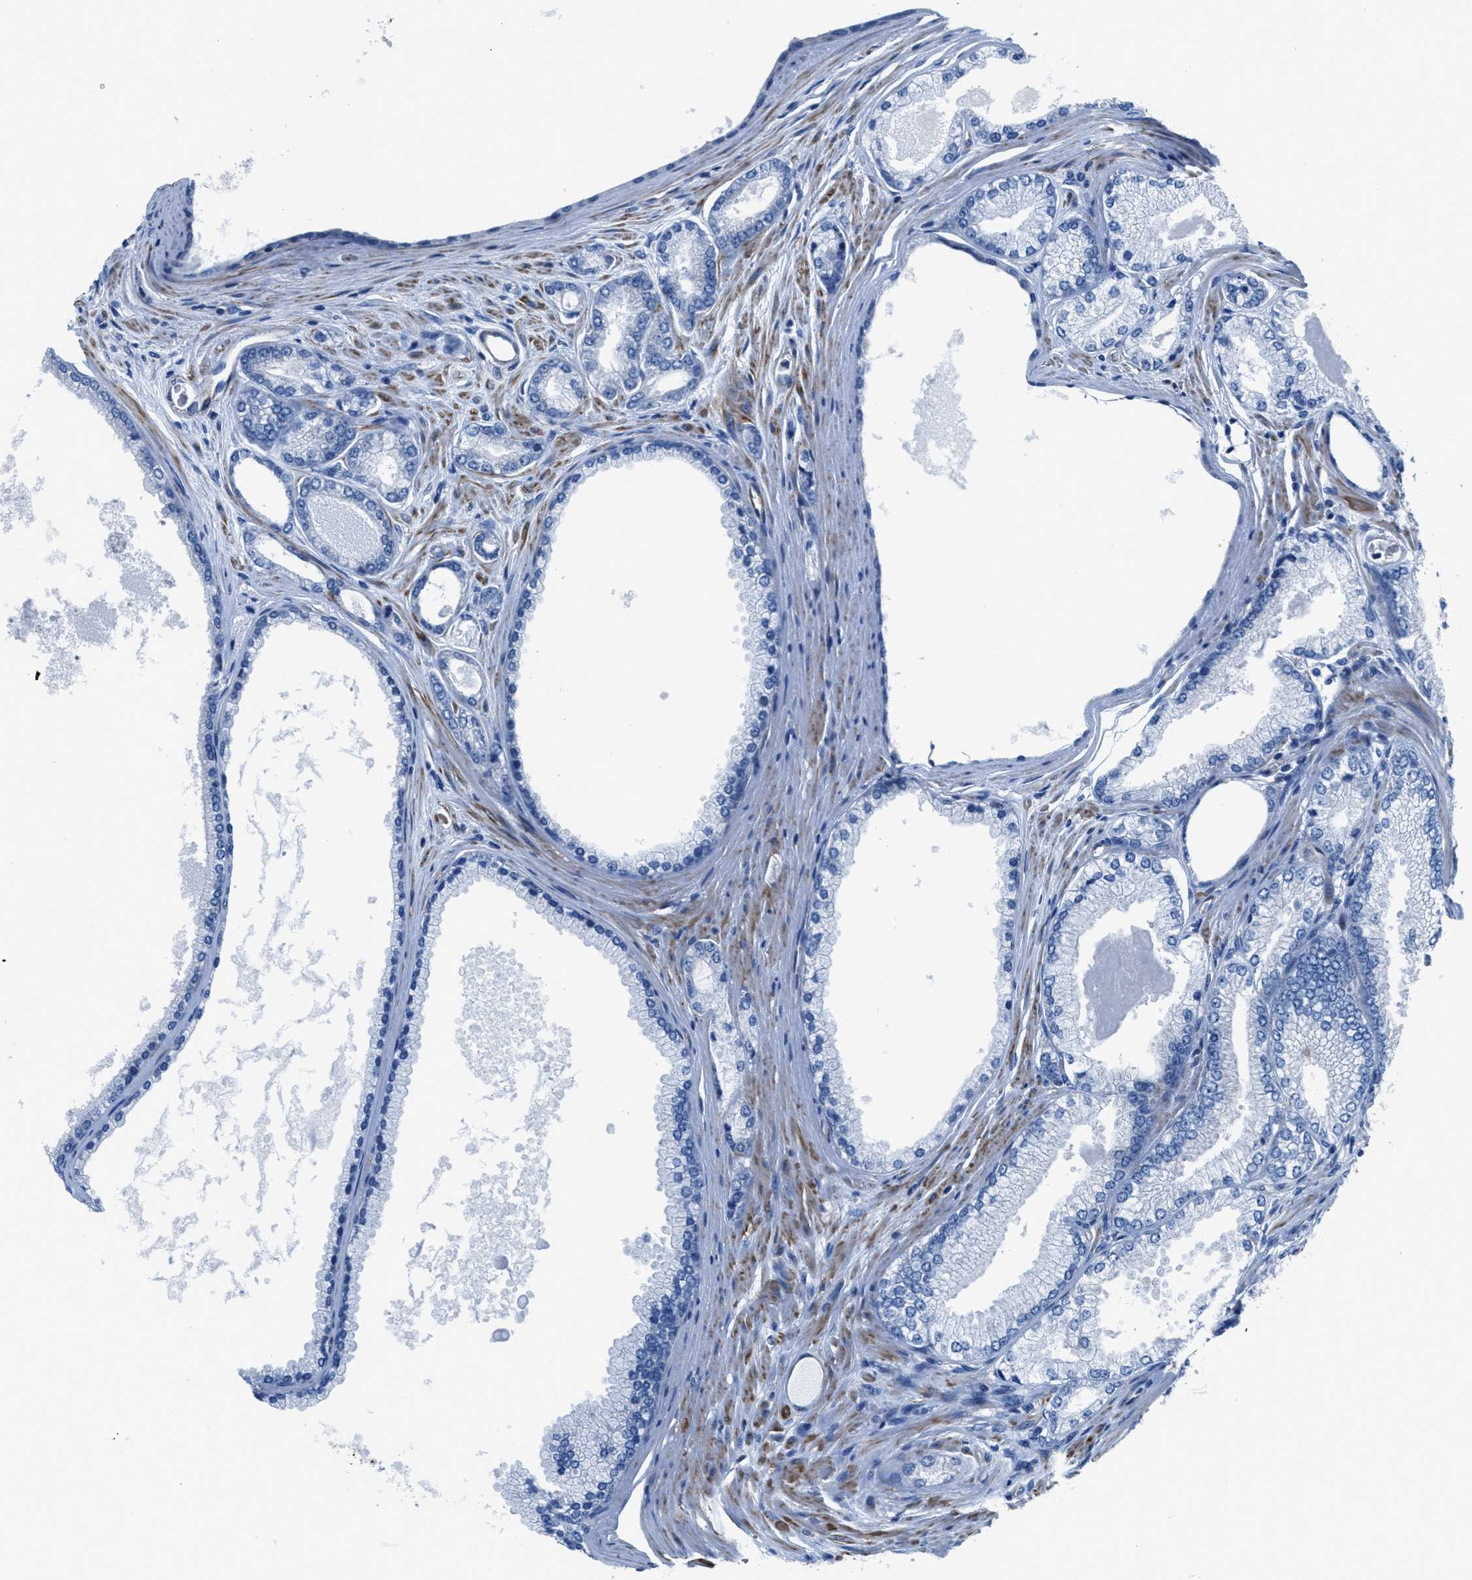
{"staining": {"intensity": "negative", "quantity": "none", "location": "none"}, "tissue": "prostate cancer", "cell_type": "Tumor cells", "image_type": "cancer", "snomed": [{"axis": "morphology", "description": "Adenocarcinoma, High grade"}, {"axis": "topography", "description": "Prostate"}], "caption": "An immunohistochemistry photomicrograph of prostate cancer (high-grade adenocarcinoma) is shown. There is no staining in tumor cells of prostate cancer (high-grade adenocarcinoma).", "gene": "KCNH7", "patient": {"sex": "male", "age": 71}}